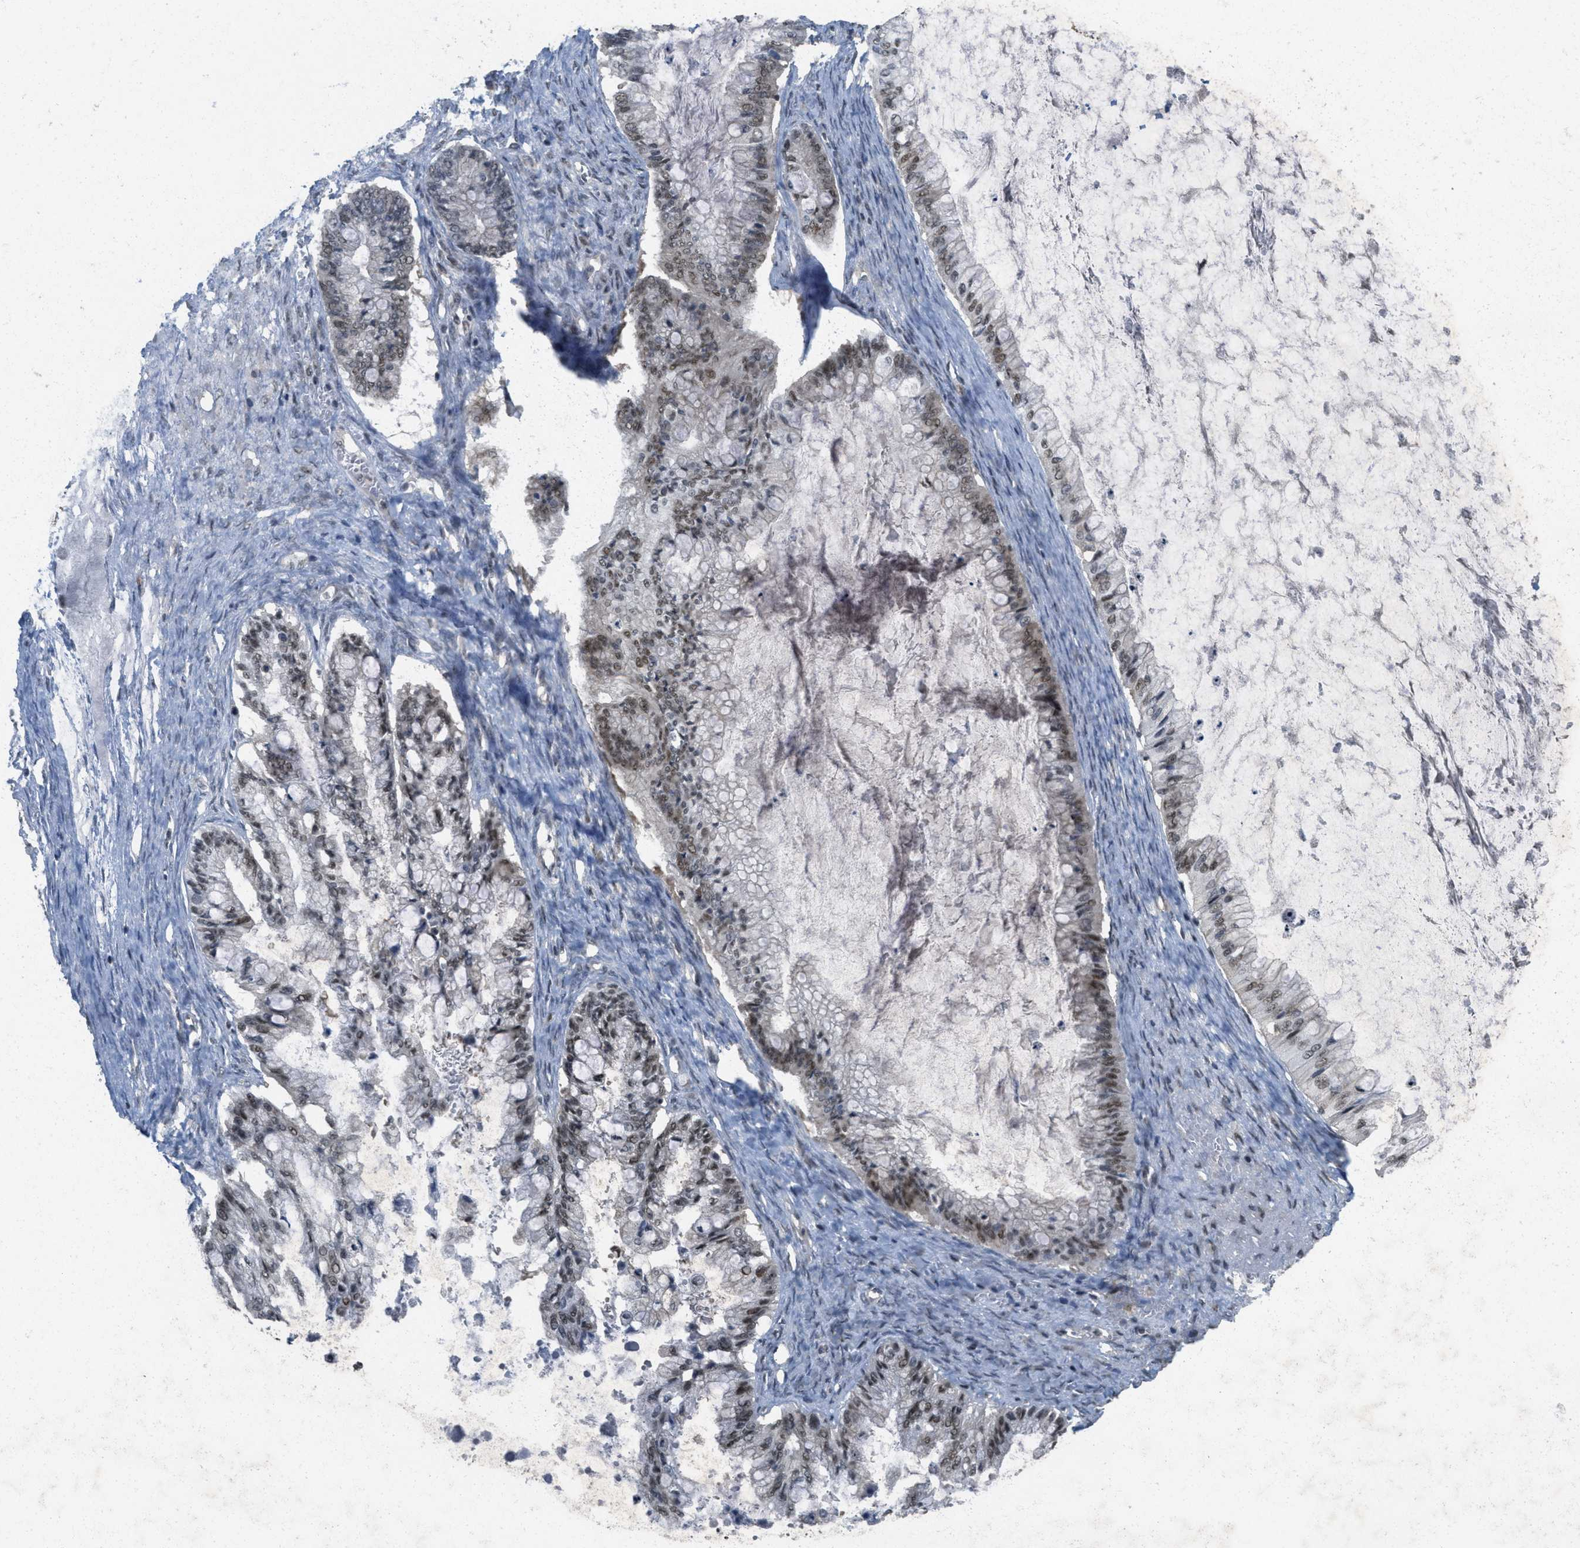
{"staining": {"intensity": "weak", "quantity": "25%-75%", "location": "nuclear"}, "tissue": "ovarian cancer", "cell_type": "Tumor cells", "image_type": "cancer", "snomed": [{"axis": "morphology", "description": "Cystadenocarcinoma, mucinous, NOS"}, {"axis": "topography", "description": "Ovary"}], "caption": "This image shows ovarian mucinous cystadenocarcinoma stained with immunohistochemistry (IHC) to label a protein in brown. The nuclear of tumor cells show weak positivity for the protein. Nuclei are counter-stained blue.", "gene": "DNAJB1", "patient": {"sex": "female", "age": 57}}